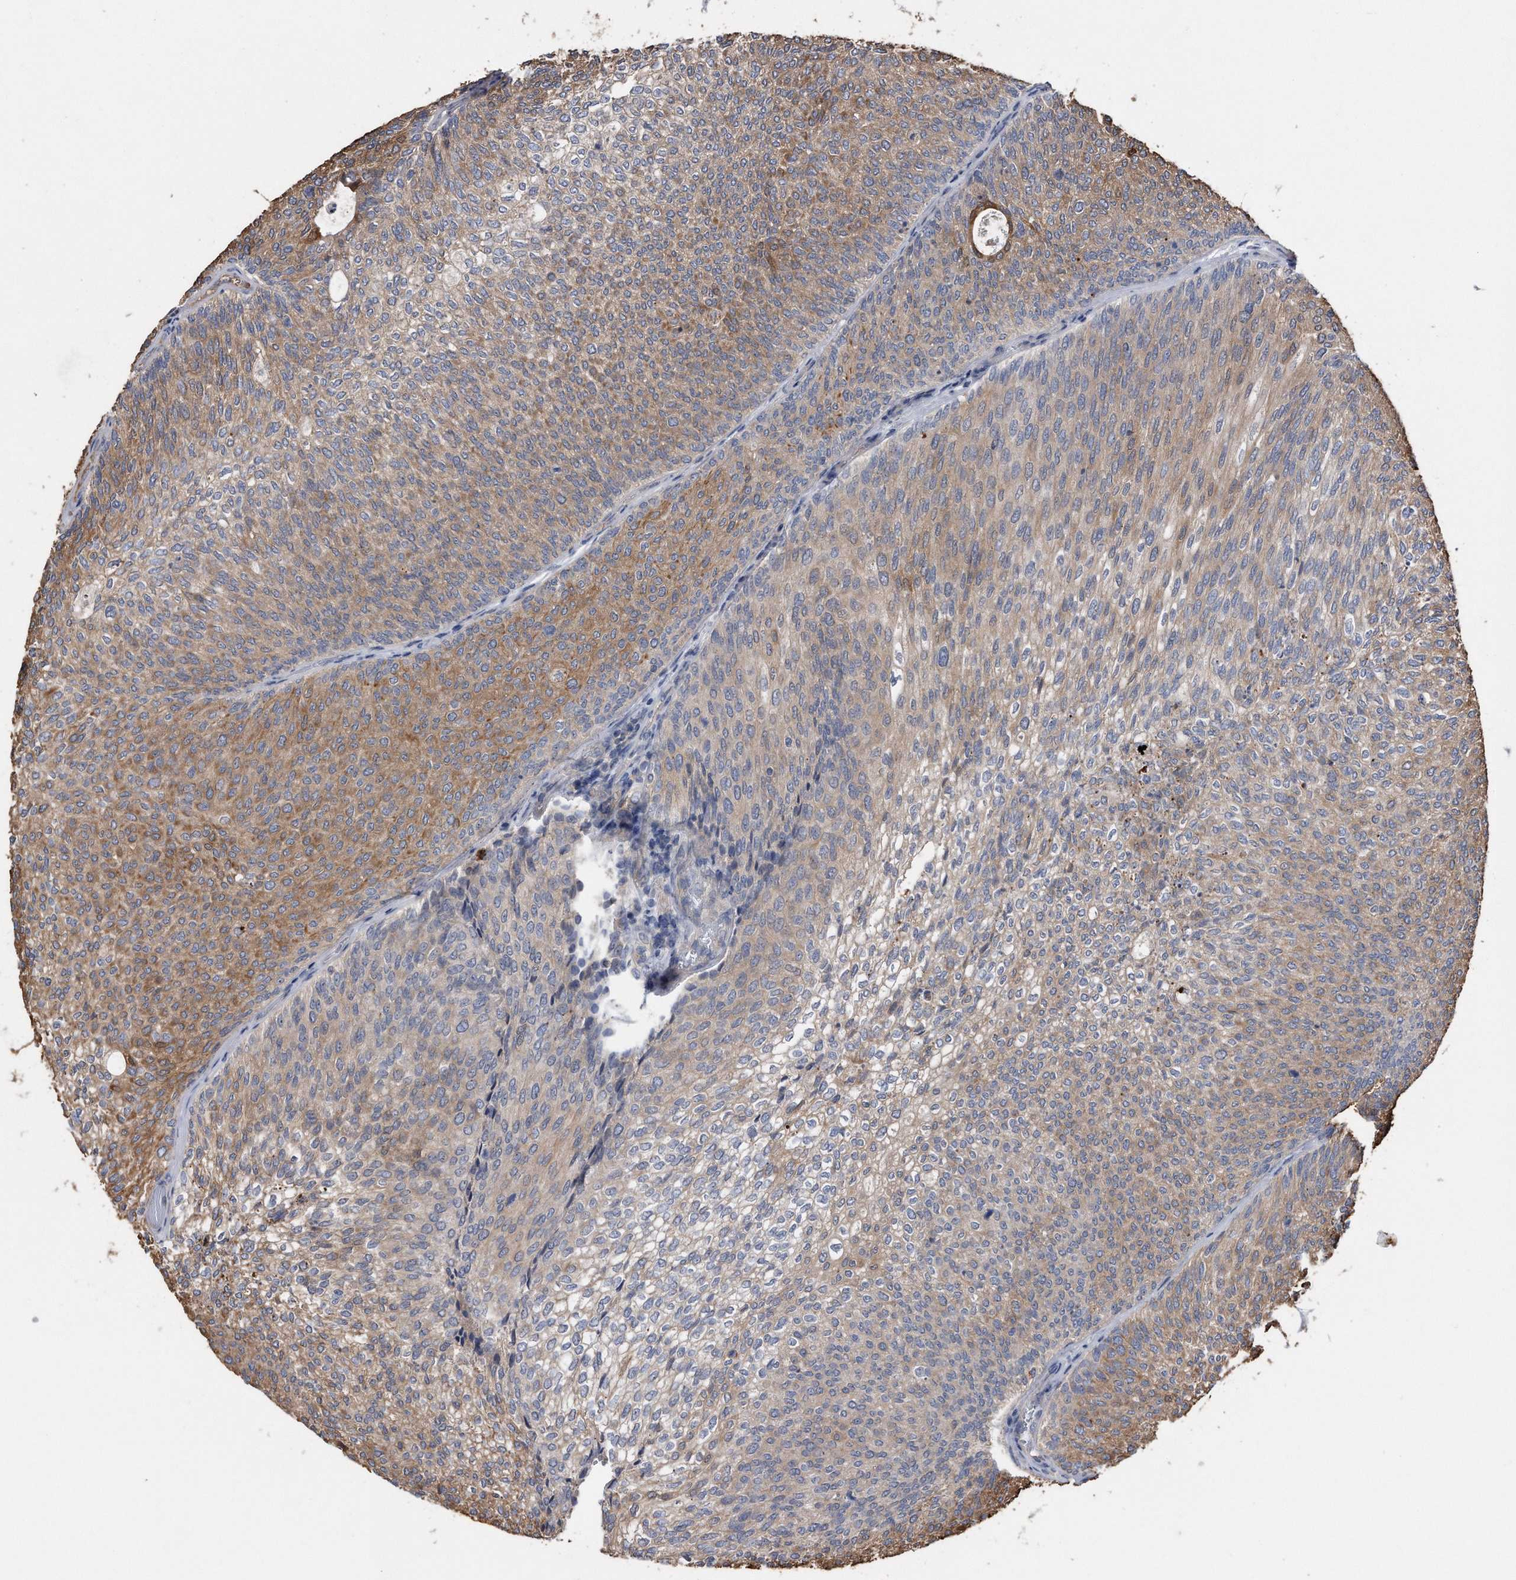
{"staining": {"intensity": "moderate", "quantity": ">75%", "location": "cytoplasmic/membranous"}, "tissue": "urothelial cancer", "cell_type": "Tumor cells", "image_type": "cancer", "snomed": [{"axis": "morphology", "description": "Urothelial carcinoma, Low grade"}, {"axis": "topography", "description": "Urinary bladder"}], "caption": "A micrograph of low-grade urothelial carcinoma stained for a protein reveals moderate cytoplasmic/membranous brown staining in tumor cells. (Stains: DAB in brown, nuclei in blue, Microscopy: brightfield microscopy at high magnification).", "gene": "KCND3", "patient": {"sex": "female", "age": 79}}